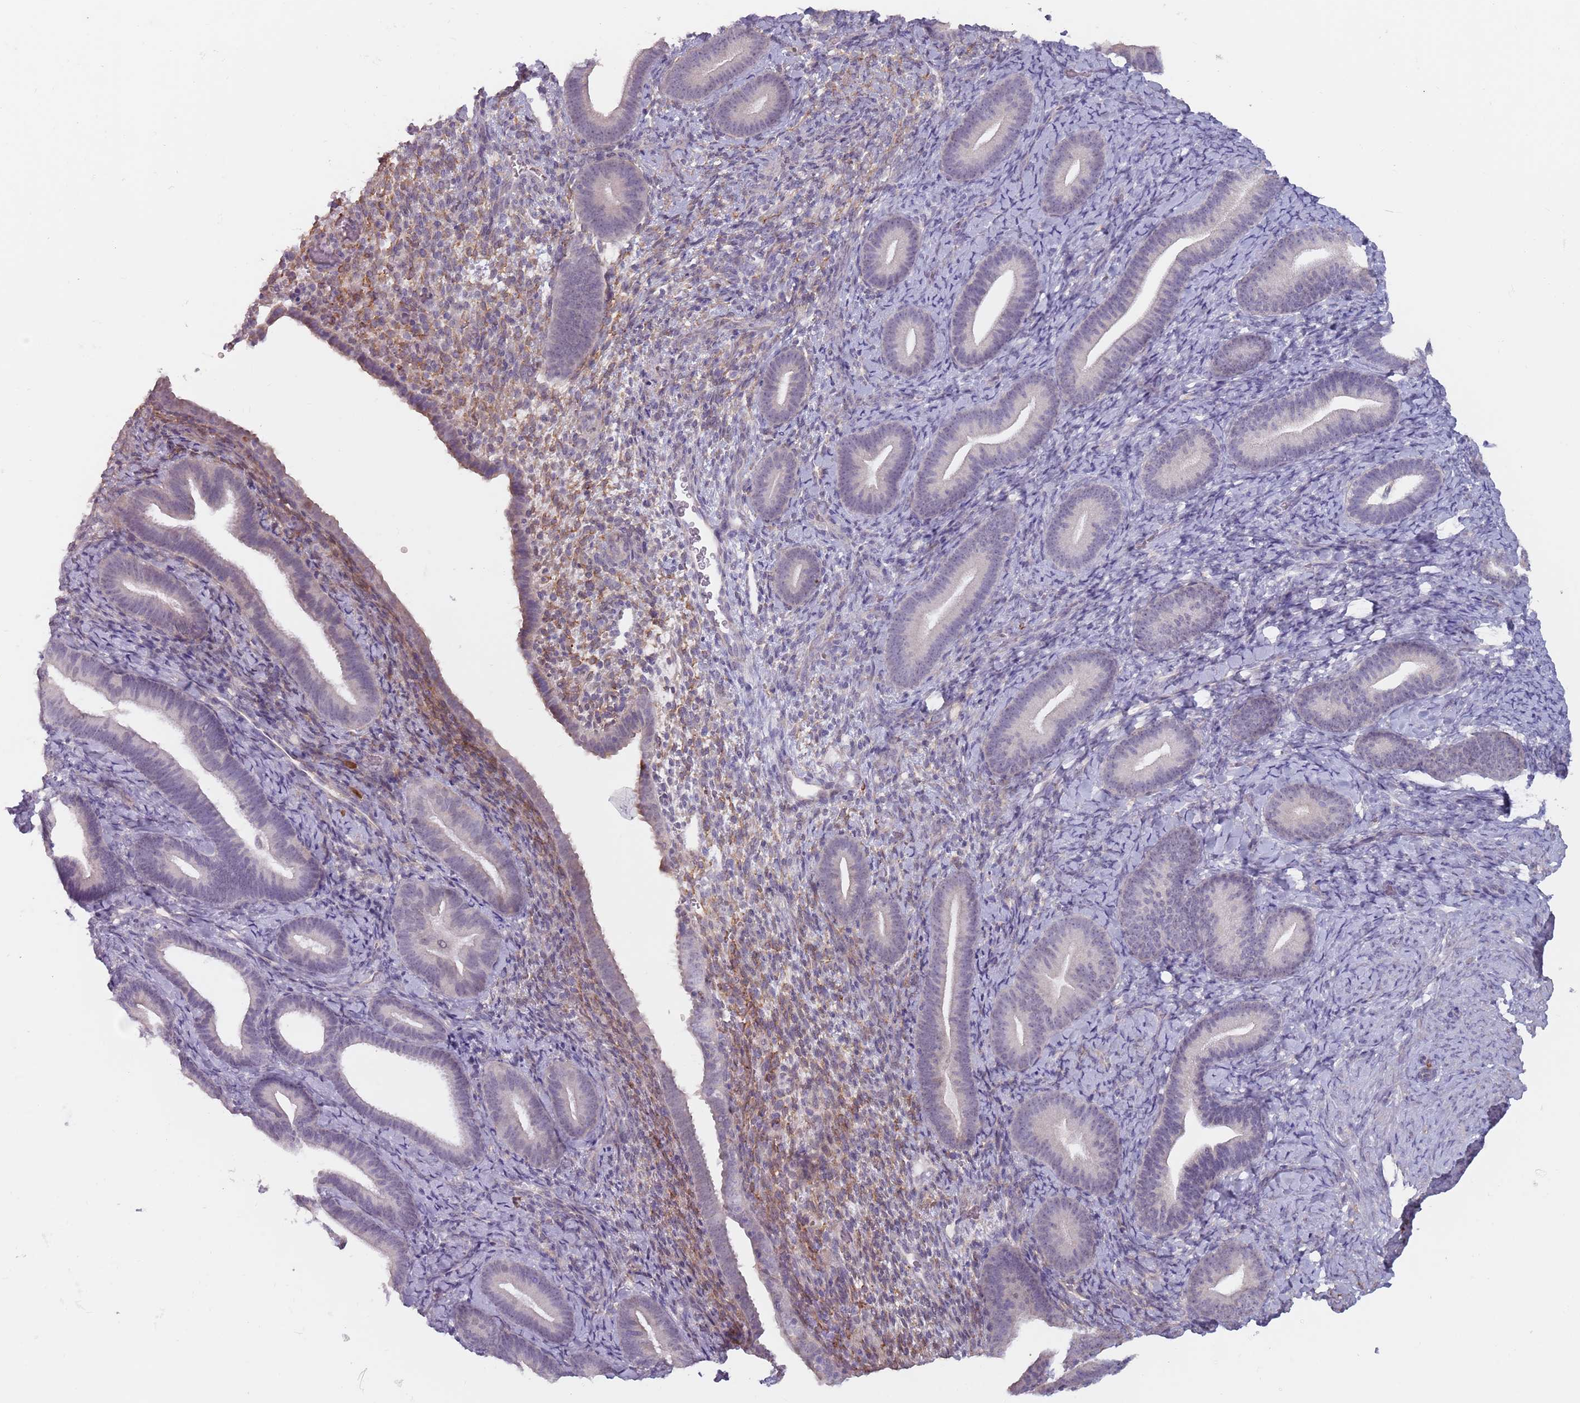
{"staining": {"intensity": "moderate", "quantity": "<25%", "location": "cytoplasmic/membranous"}, "tissue": "endometrium", "cell_type": "Cells in endometrial stroma", "image_type": "normal", "snomed": [{"axis": "morphology", "description": "Normal tissue, NOS"}, {"axis": "topography", "description": "Endometrium"}], "caption": "A brown stain shows moderate cytoplasmic/membranous positivity of a protein in cells in endometrial stroma of normal human endometrium.", "gene": "DXO", "patient": {"sex": "female", "age": 65}}